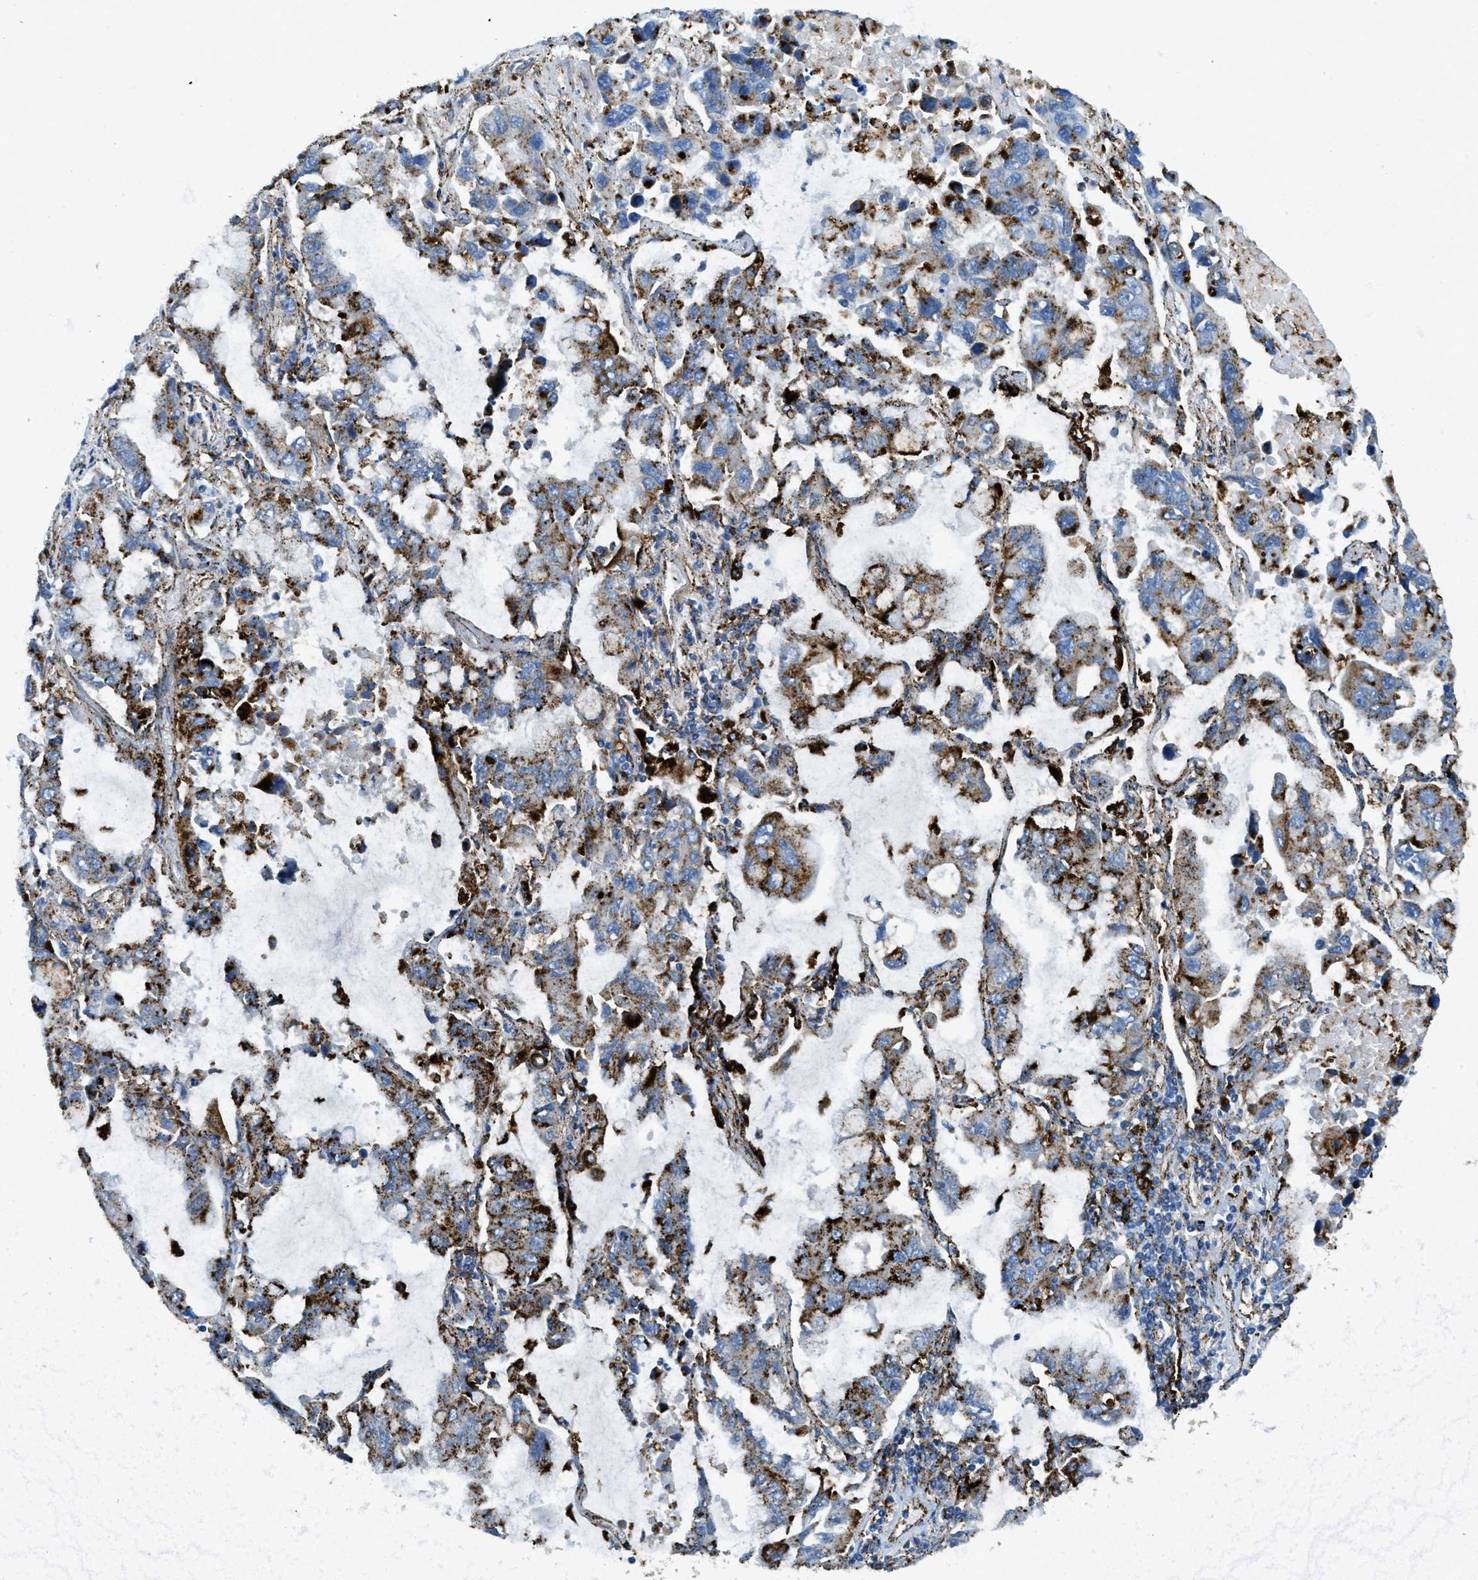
{"staining": {"intensity": "moderate", "quantity": ">75%", "location": "cytoplasmic/membranous"}, "tissue": "lung cancer", "cell_type": "Tumor cells", "image_type": "cancer", "snomed": [{"axis": "morphology", "description": "Adenocarcinoma, NOS"}, {"axis": "topography", "description": "Lung"}], "caption": "An immunohistochemistry (IHC) photomicrograph of neoplastic tissue is shown. Protein staining in brown highlights moderate cytoplasmic/membranous positivity in adenocarcinoma (lung) within tumor cells. The protein is shown in brown color, while the nuclei are stained blue.", "gene": "SCARB2", "patient": {"sex": "male", "age": 64}}